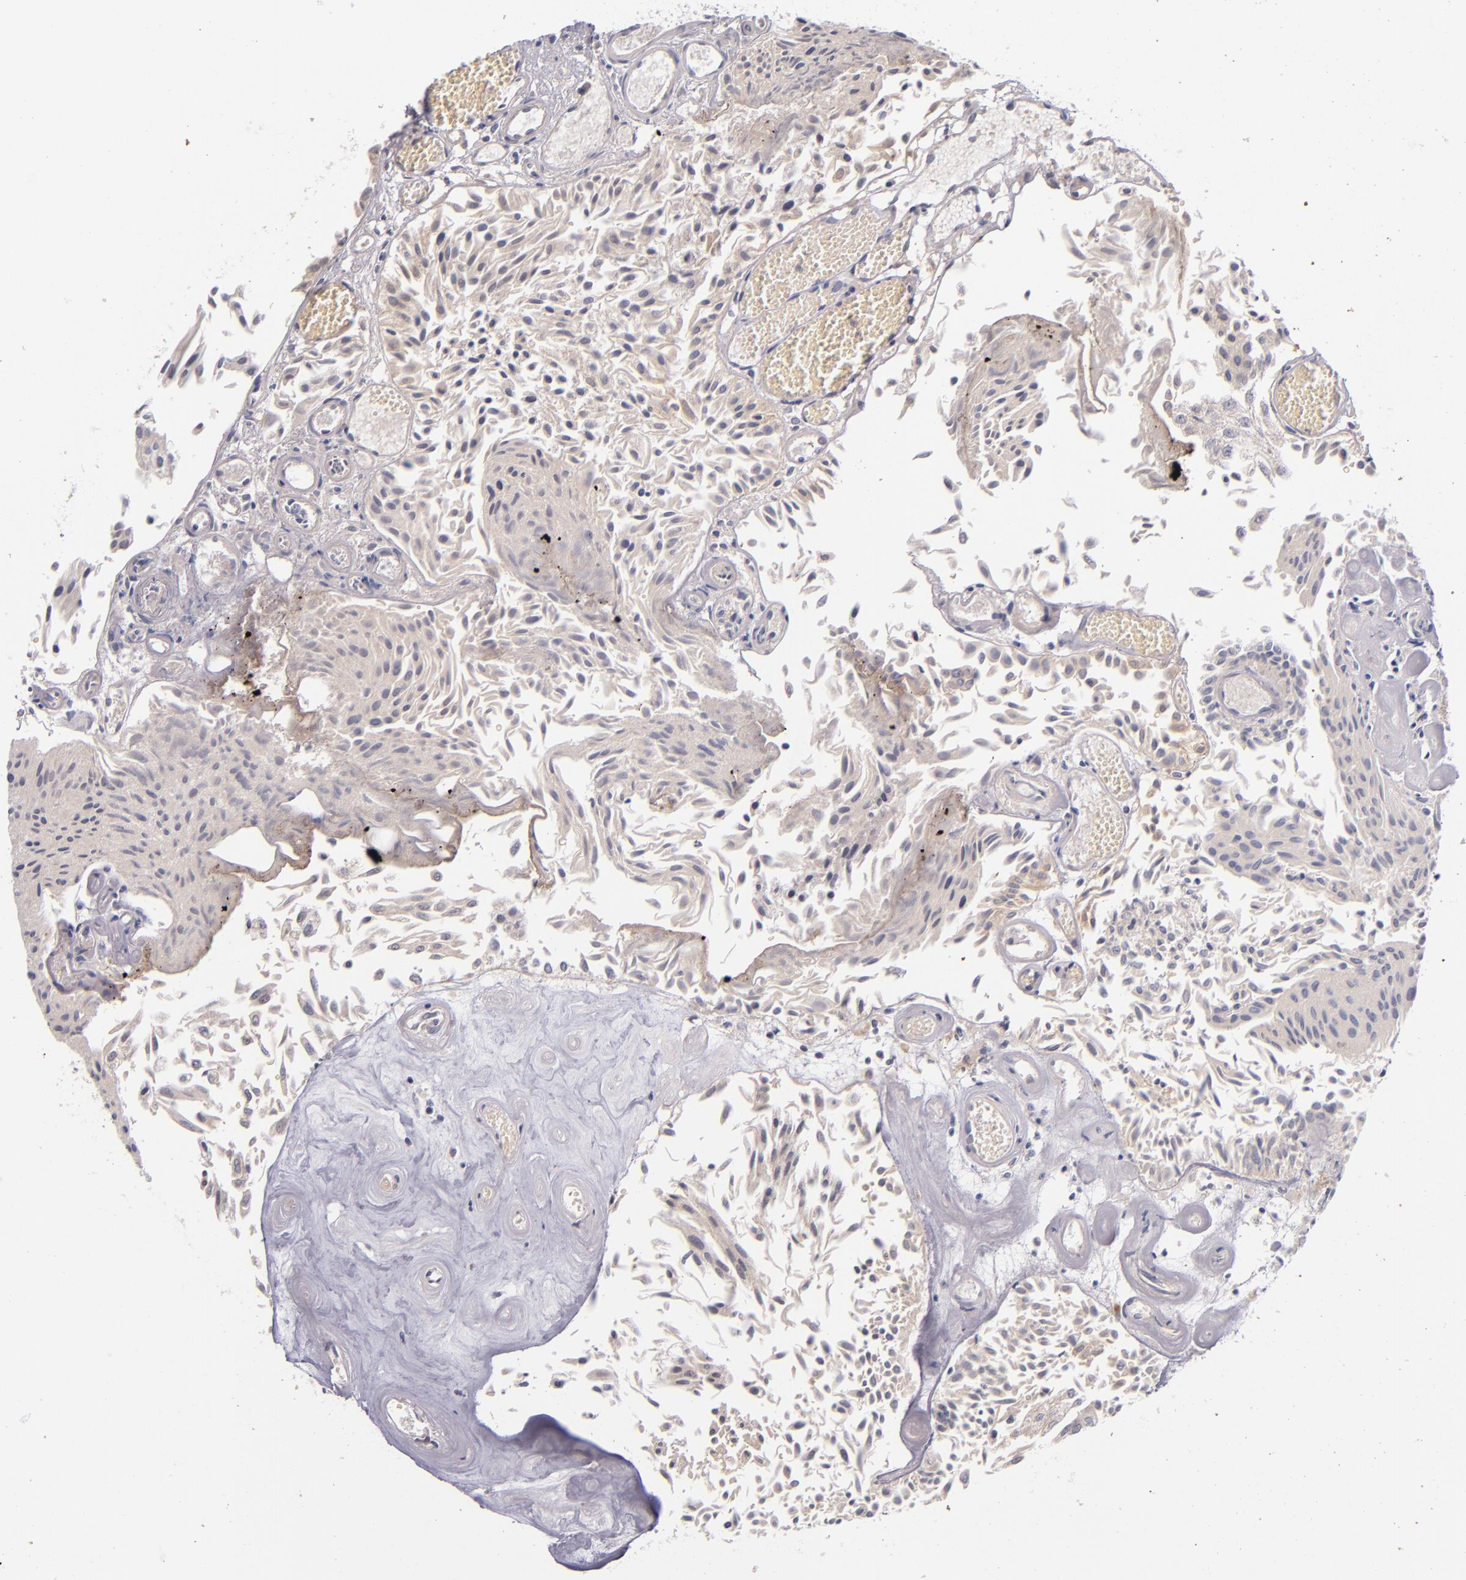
{"staining": {"intensity": "weak", "quantity": "25%-75%", "location": "cytoplasmic/membranous"}, "tissue": "urothelial cancer", "cell_type": "Tumor cells", "image_type": "cancer", "snomed": [{"axis": "morphology", "description": "Urothelial carcinoma, Low grade"}, {"axis": "topography", "description": "Urinary bladder"}], "caption": "This micrograph demonstrates immunohistochemistry (IHC) staining of human urothelial carcinoma (low-grade), with low weak cytoplasmic/membranous expression in approximately 25%-75% of tumor cells.", "gene": "TSC2", "patient": {"sex": "male", "age": 86}}